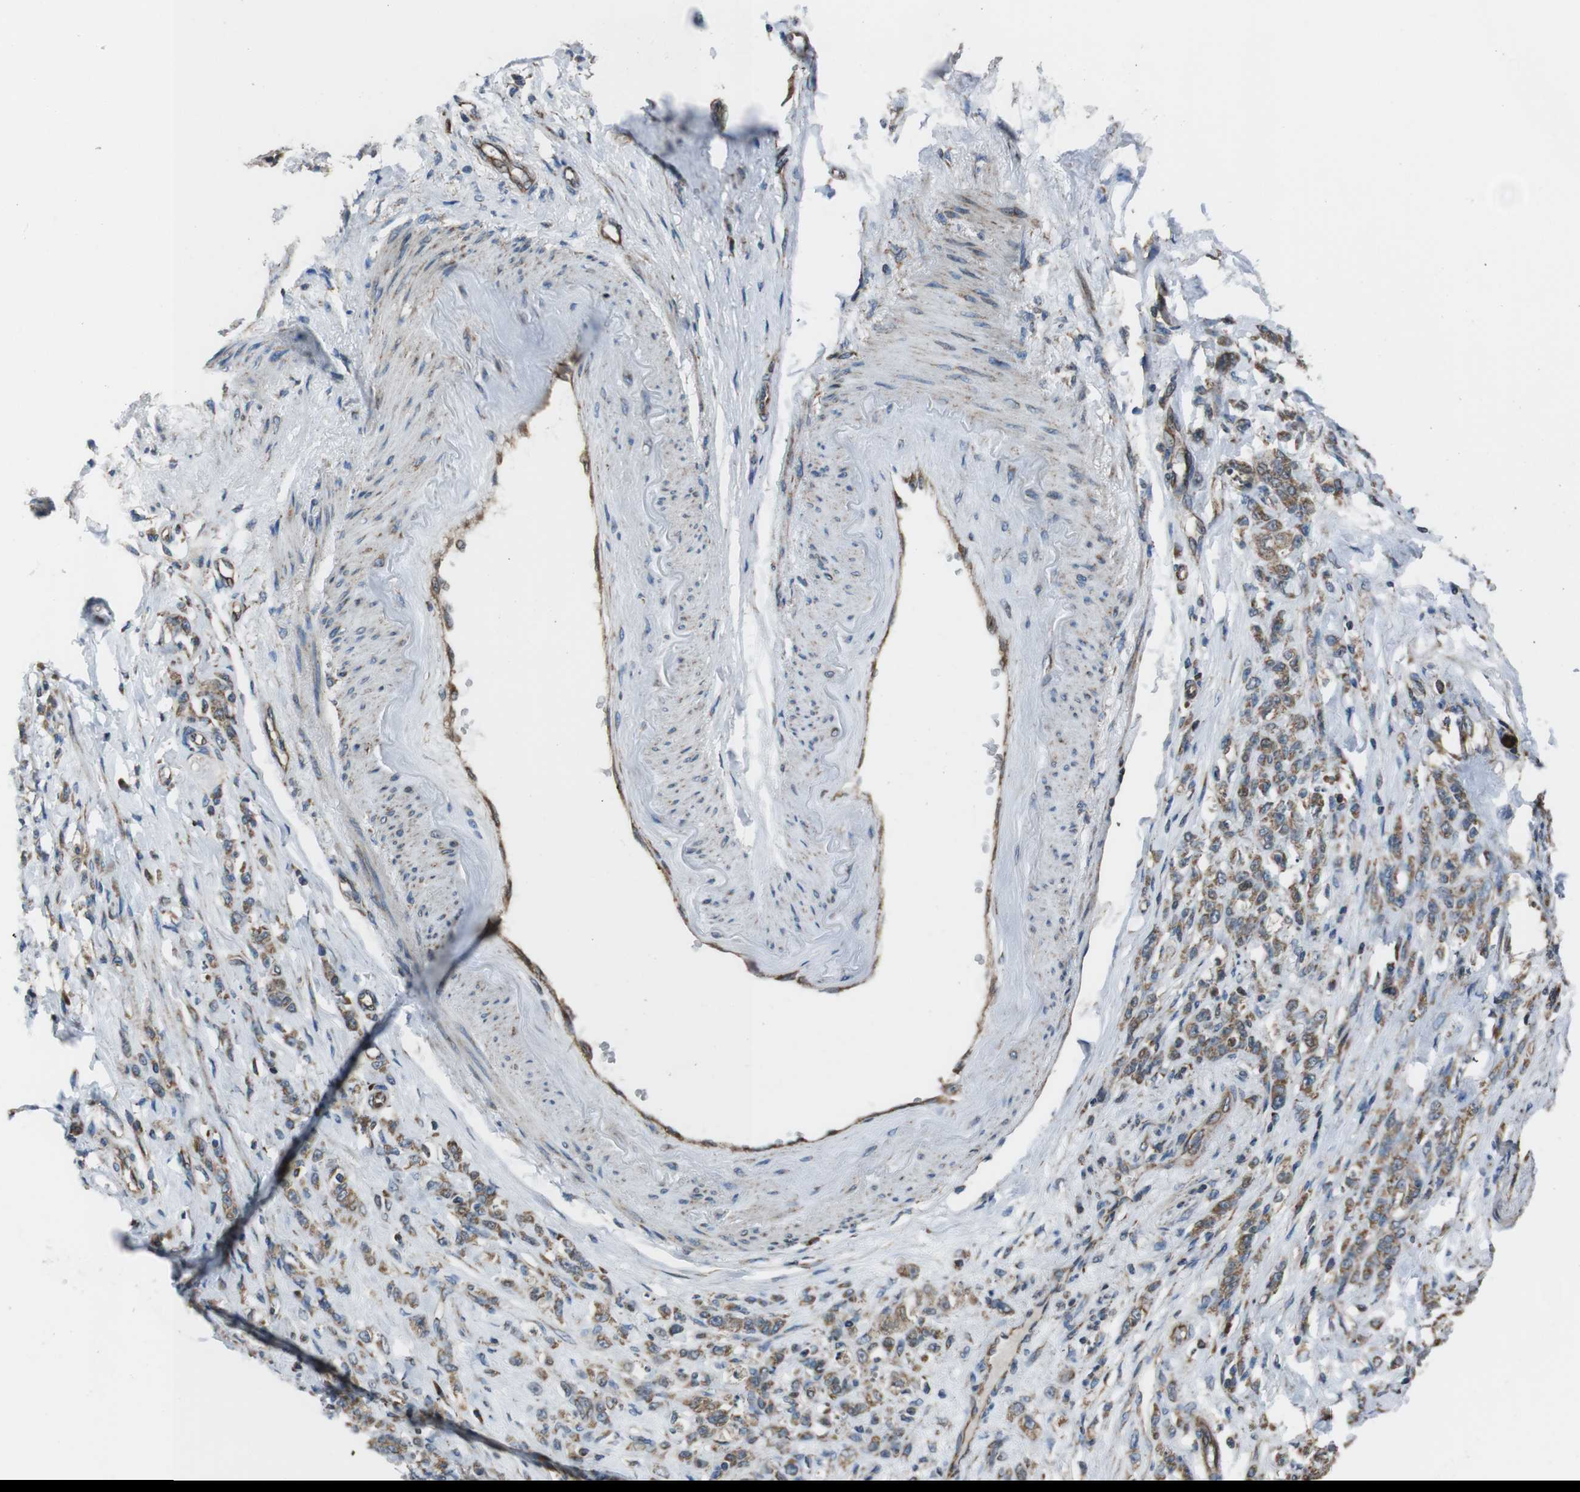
{"staining": {"intensity": "moderate", "quantity": ">75%", "location": "cytoplasmic/membranous"}, "tissue": "stomach cancer", "cell_type": "Tumor cells", "image_type": "cancer", "snomed": [{"axis": "morphology", "description": "Adenocarcinoma, NOS"}, {"axis": "topography", "description": "Stomach"}], "caption": "About >75% of tumor cells in adenocarcinoma (stomach) show moderate cytoplasmic/membranous protein positivity as visualized by brown immunohistochemical staining.", "gene": "GIMAP8", "patient": {"sex": "male", "age": 82}}